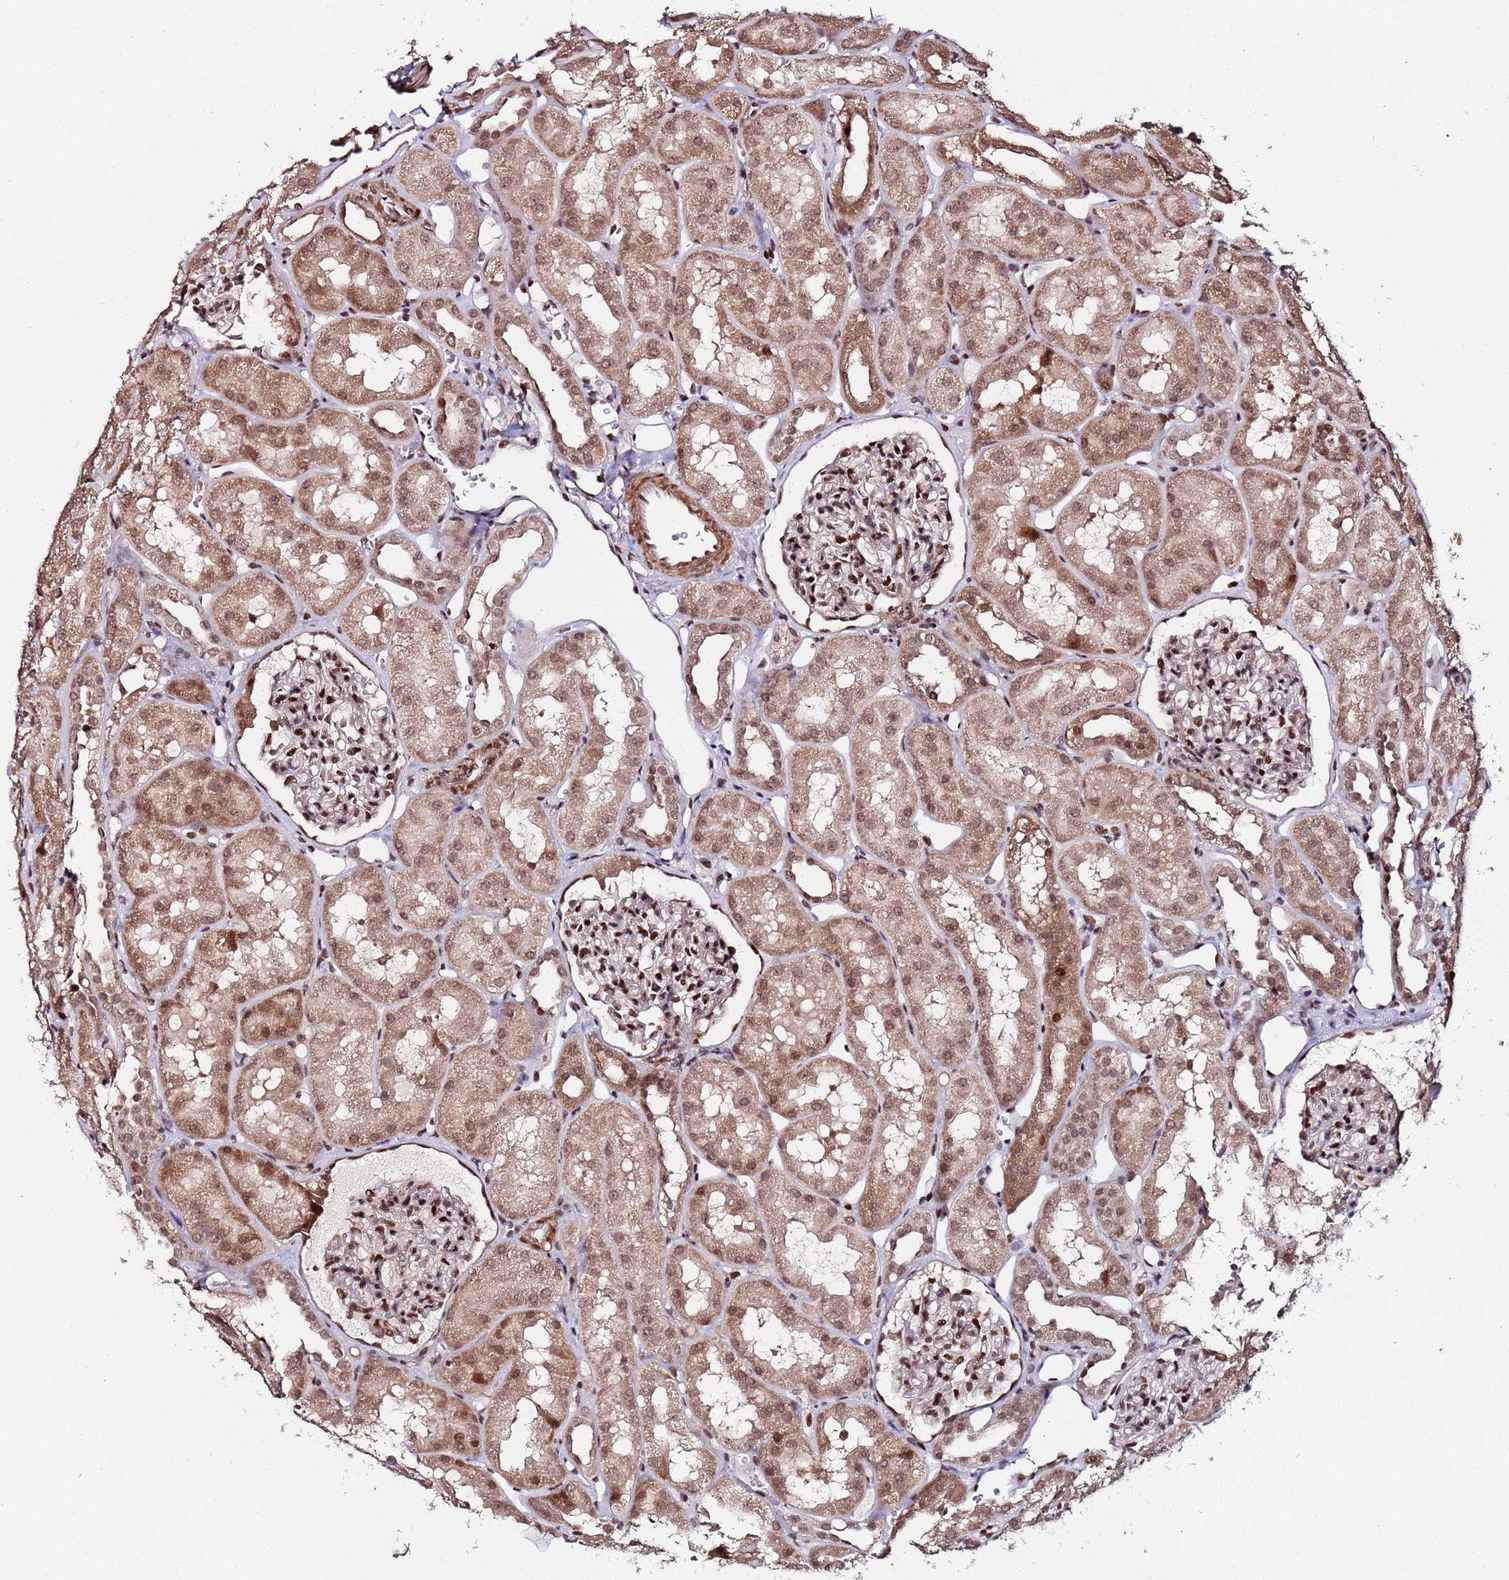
{"staining": {"intensity": "moderate", "quantity": ">75%", "location": "nuclear"}, "tissue": "kidney", "cell_type": "Cells in glomeruli", "image_type": "normal", "snomed": [{"axis": "morphology", "description": "Normal tissue, NOS"}, {"axis": "topography", "description": "Kidney"}, {"axis": "topography", "description": "Urinary bladder"}], "caption": "The photomicrograph exhibits staining of benign kidney, revealing moderate nuclear protein positivity (brown color) within cells in glomeruli.", "gene": "PPM1H", "patient": {"sex": "male", "age": 16}}